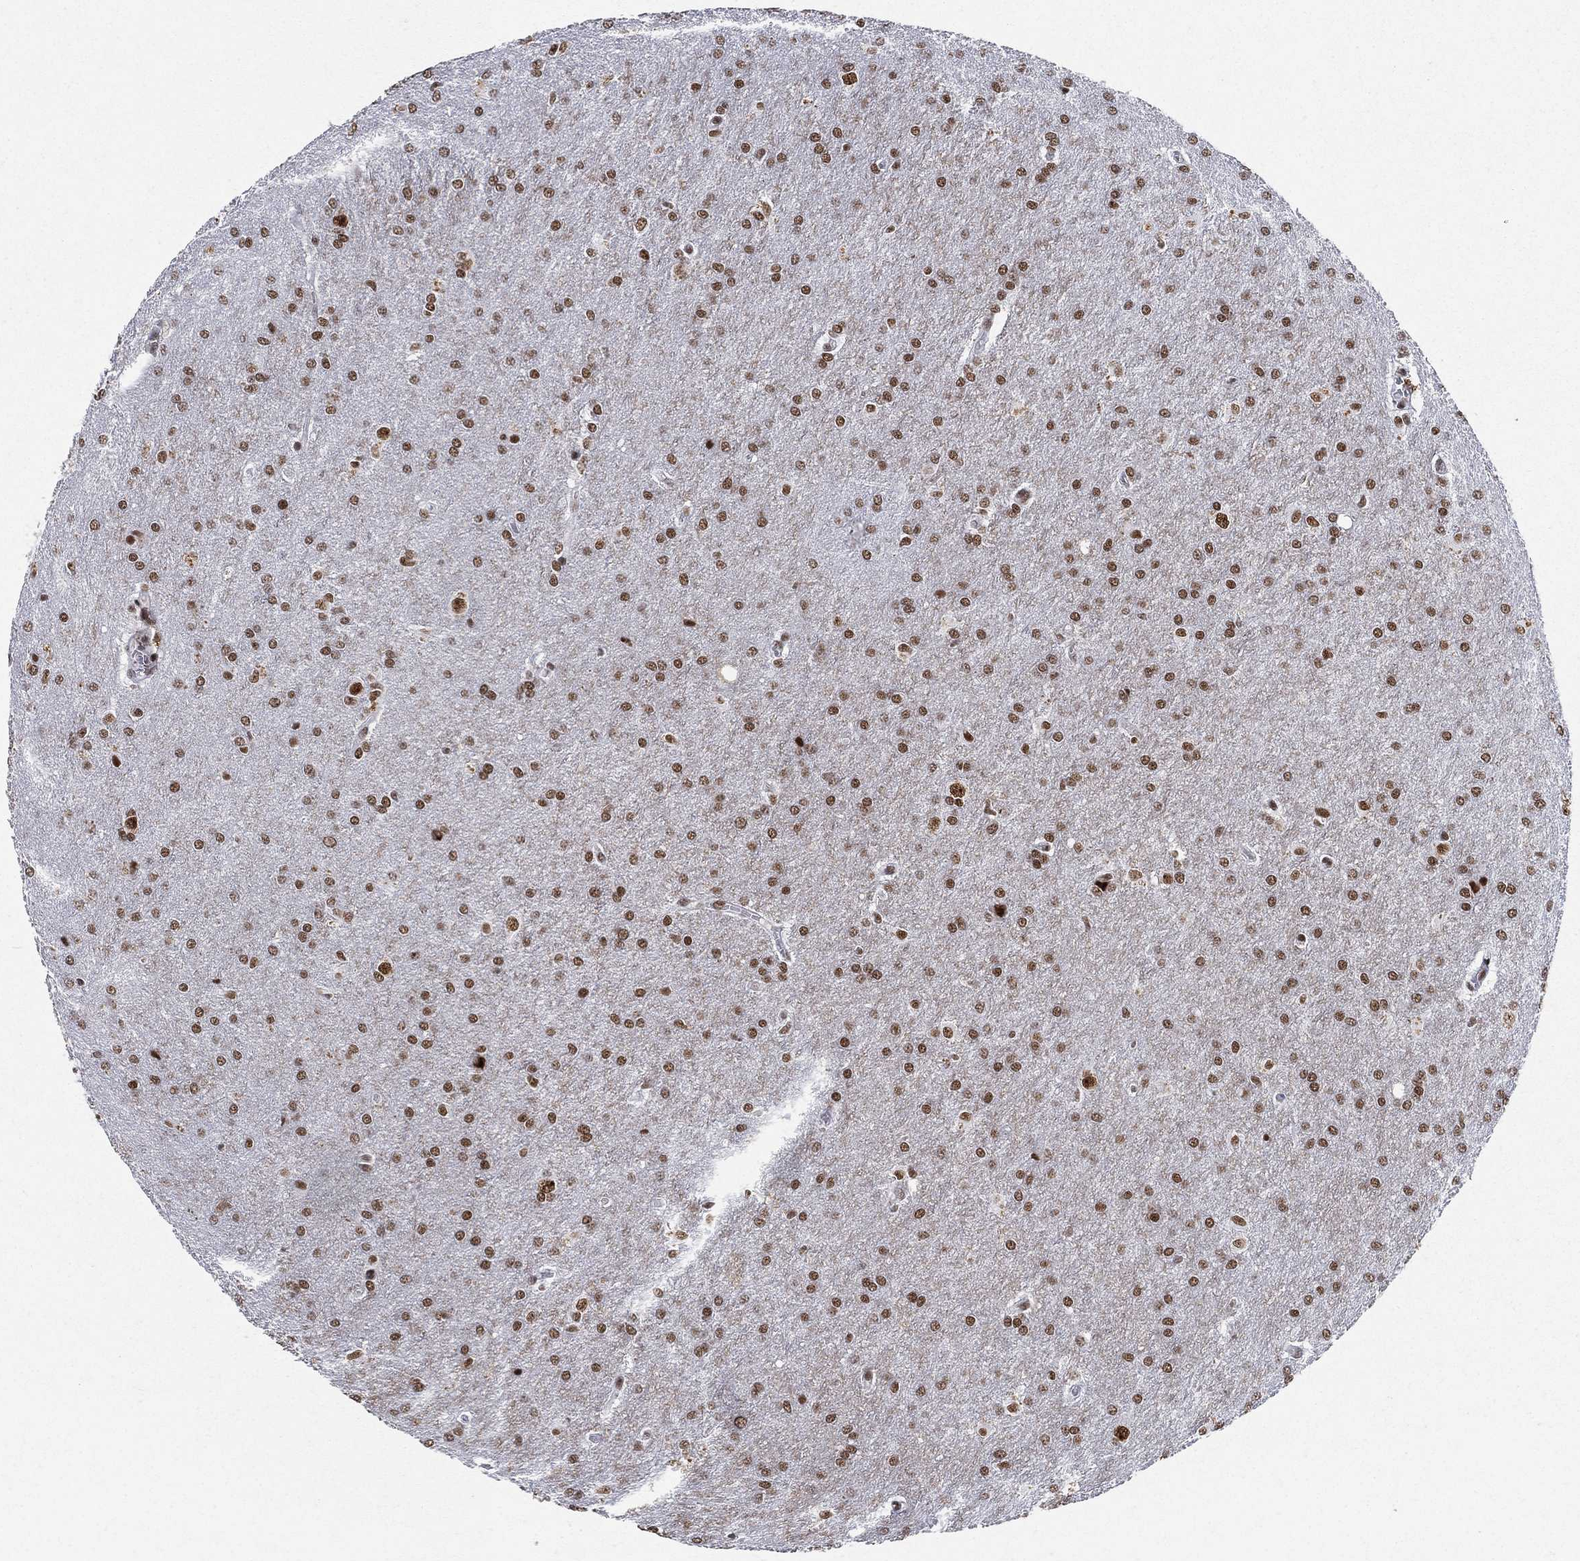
{"staining": {"intensity": "moderate", "quantity": ">75%", "location": "nuclear"}, "tissue": "glioma", "cell_type": "Tumor cells", "image_type": "cancer", "snomed": [{"axis": "morphology", "description": "Glioma, malignant, Low grade"}, {"axis": "topography", "description": "Brain"}], "caption": "A medium amount of moderate nuclear positivity is seen in approximately >75% of tumor cells in glioma tissue.", "gene": "DDX27", "patient": {"sex": "female", "age": 32}}